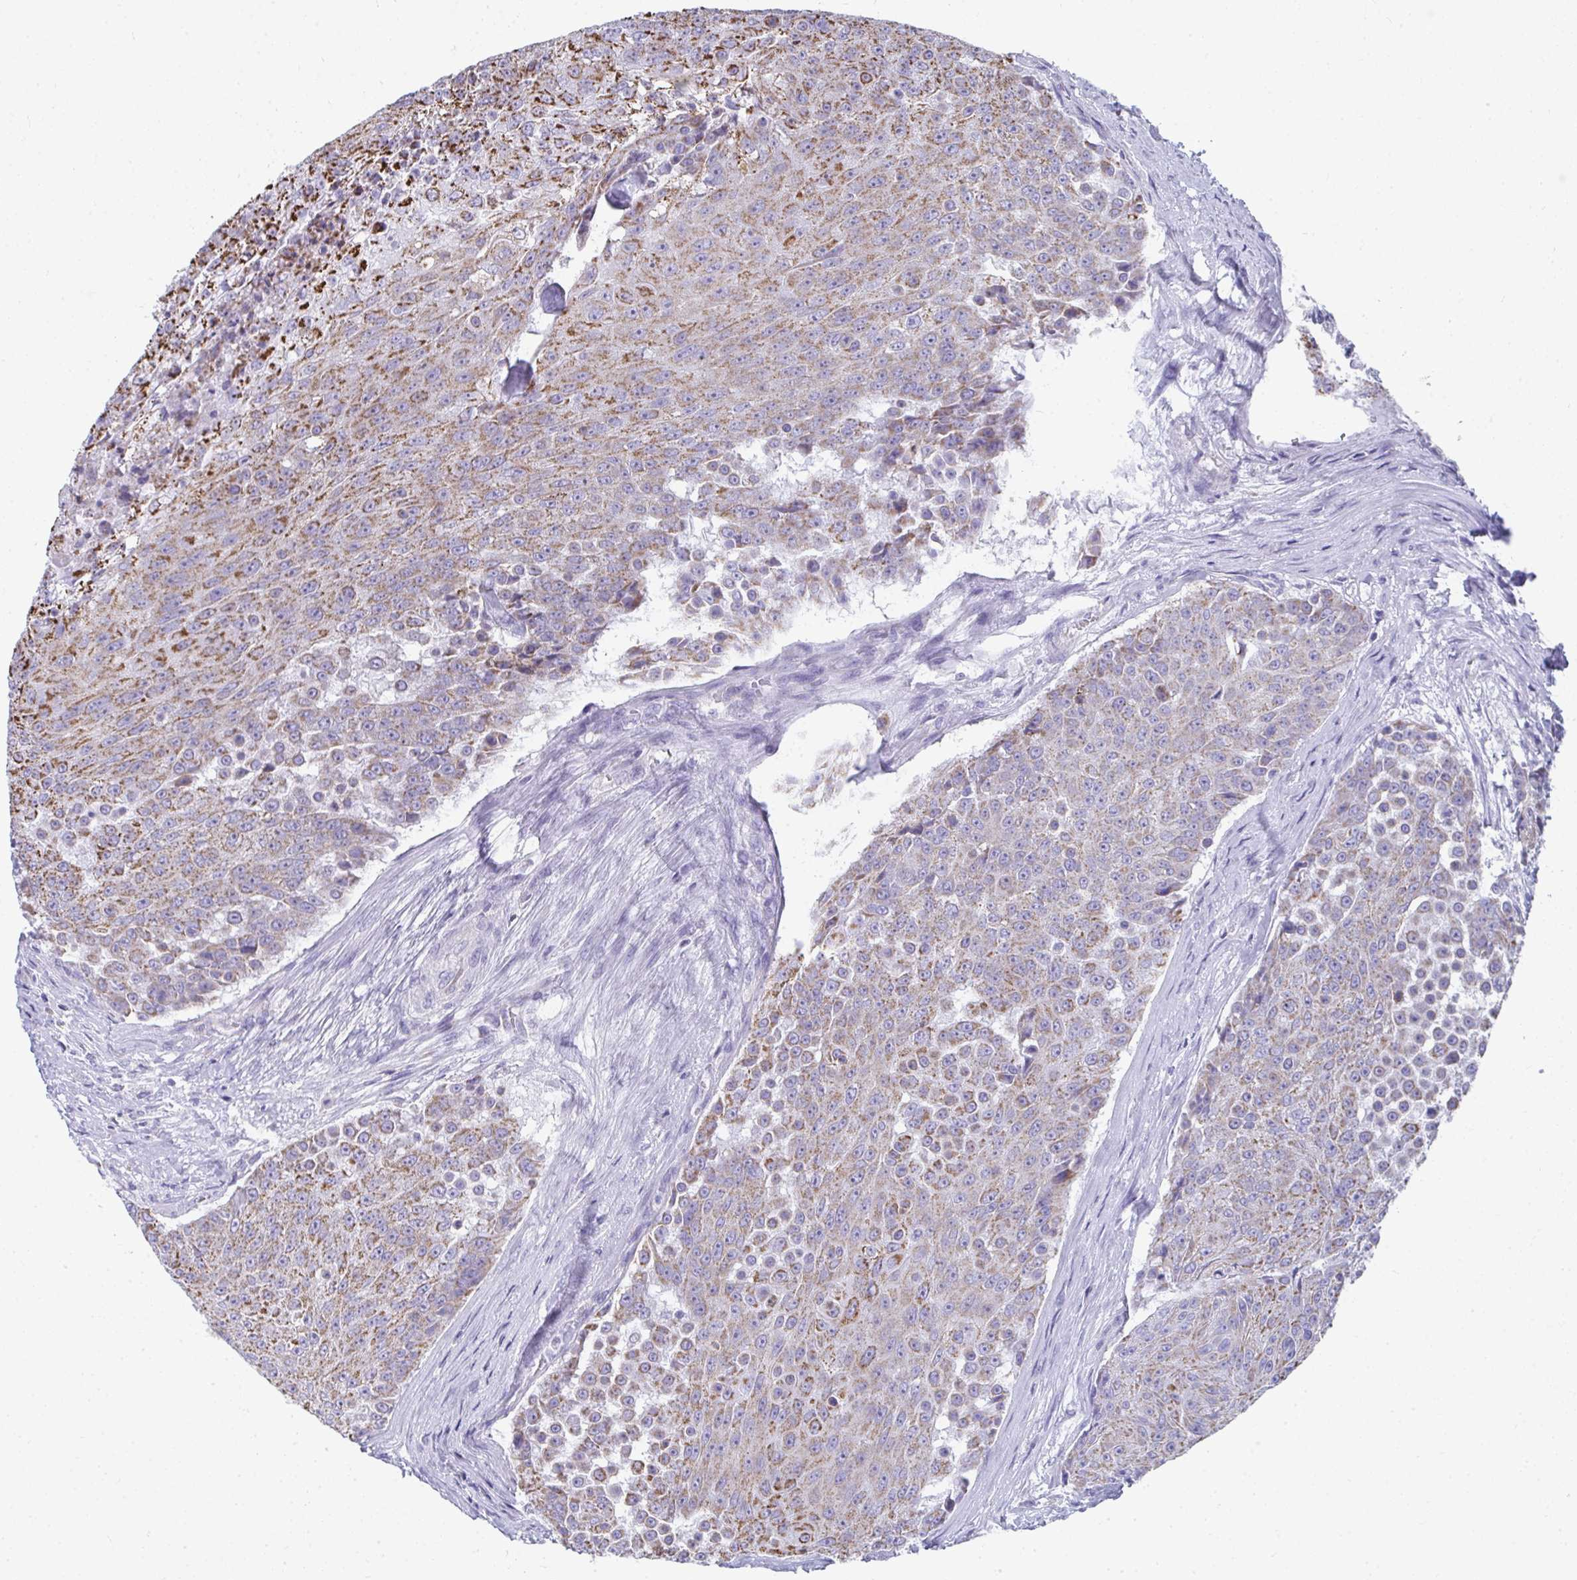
{"staining": {"intensity": "moderate", "quantity": ">75%", "location": "cytoplasmic/membranous"}, "tissue": "urothelial cancer", "cell_type": "Tumor cells", "image_type": "cancer", "snomed": [{"axis": "morphology", "description": "Urothelial carcinoma, High grade"}, {"axis": "topography", "description": "Urinary bladder"}], "caption": "Urothelial carcinoma (high-grade) was stained to show a protein in brown. There is medium levels of moderate cytoplasmic/membranous staining in about >75% of tumor cells.", "gene": "SLC6A1", "patient": {"sex": "female", "age": 63}}